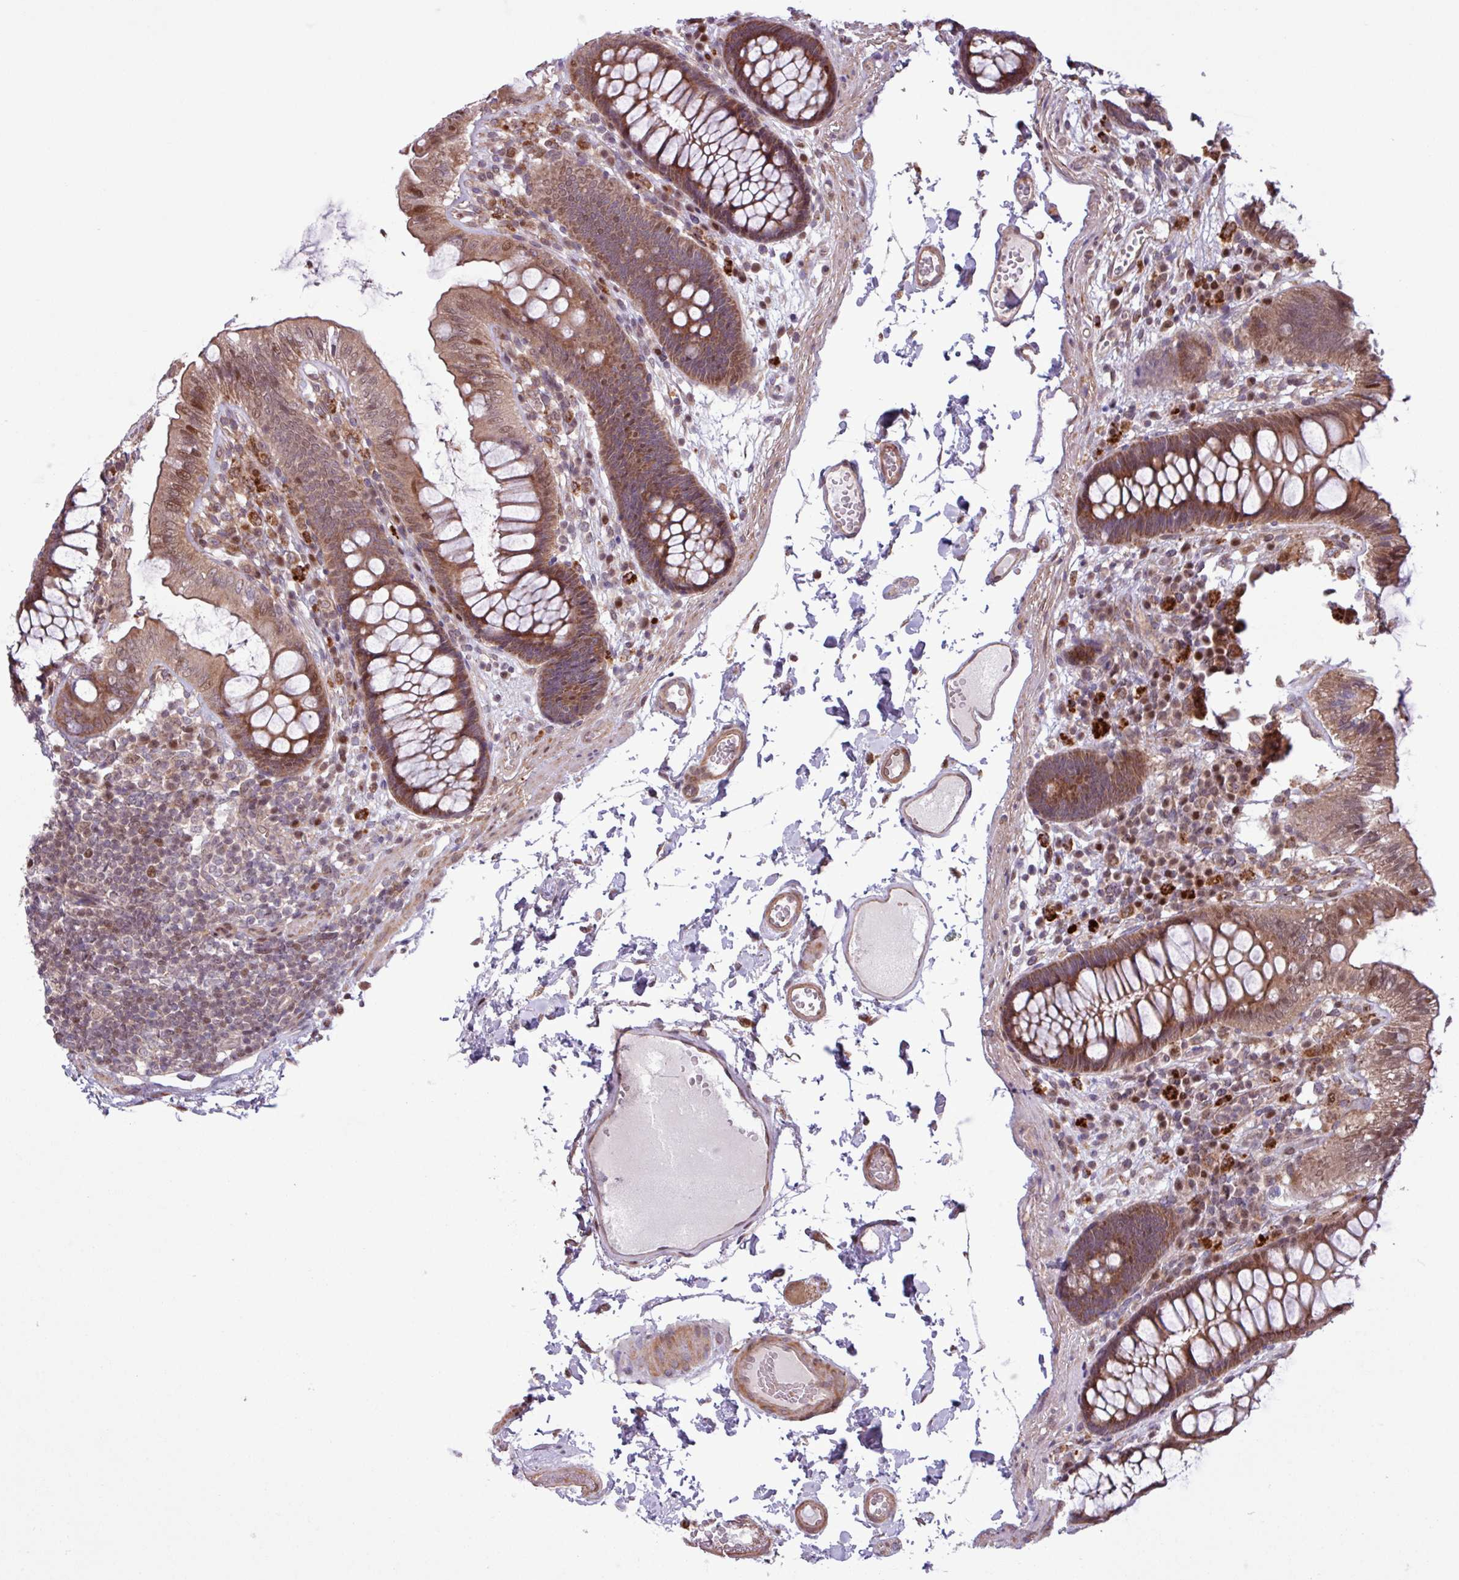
{"staining": {"intensity": "moderate", "quantity": ">75%", "location": "cytoplasmic/membranous"}, "tissue": "colon", "cell_type": "Endothelial cells", "image_type": "normal", "snomed": [{"axis": "morphology", "description": "Normal tissue, NOS"}, {"axis": "topography", "description": "Colon"}], "caption": "Moderate cytoplasmic/membranous positivity is present in about >75% of endothelial cells in benign colon.", "gene": "PDPR", "patient": {"sex": "male", "age": 84}}